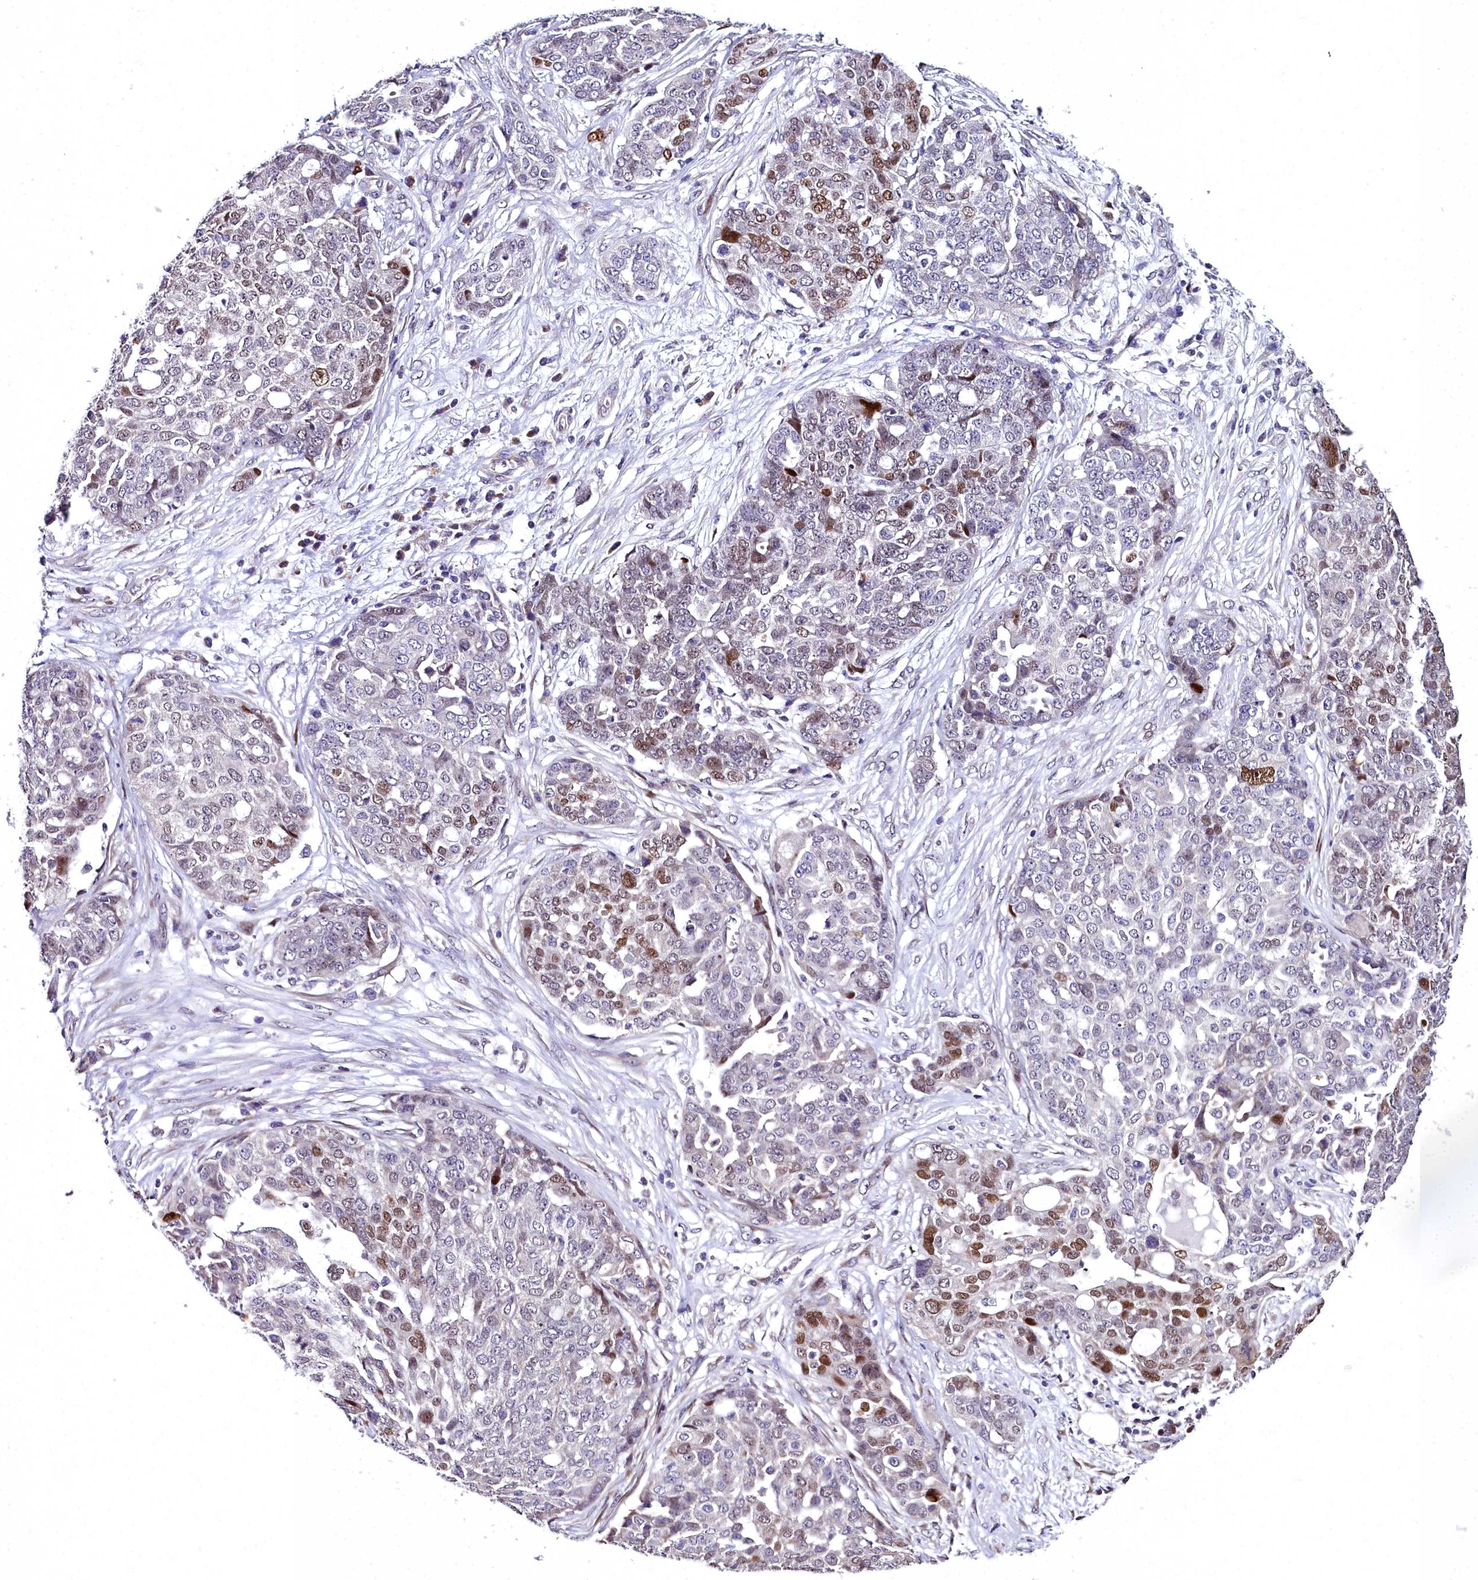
{"staining": {"intensity": "moderate", "quantity": "25%-75%", "location": "nuclear"}, "tissue": "ovarian cancer", "cell_type": "Tumor cells", "image_type": "cancer", "snomed": [{"axis": "morphology", "description": "Cystadenocarcinoma, serous, NOS"}, {"axis": "topography", "description": "Soft tissue"}, {"axis": "topography", "description": "Ovary"}], "caption": "Human ovarian cancer (serous cystadenocarcinoma) stained with a brown dye demonstrates moderate nuclear positive expression in about 25%-75% of tumor cells.", "gene": "AP1M1", "patient": {"sex": "female", "age": 57}}